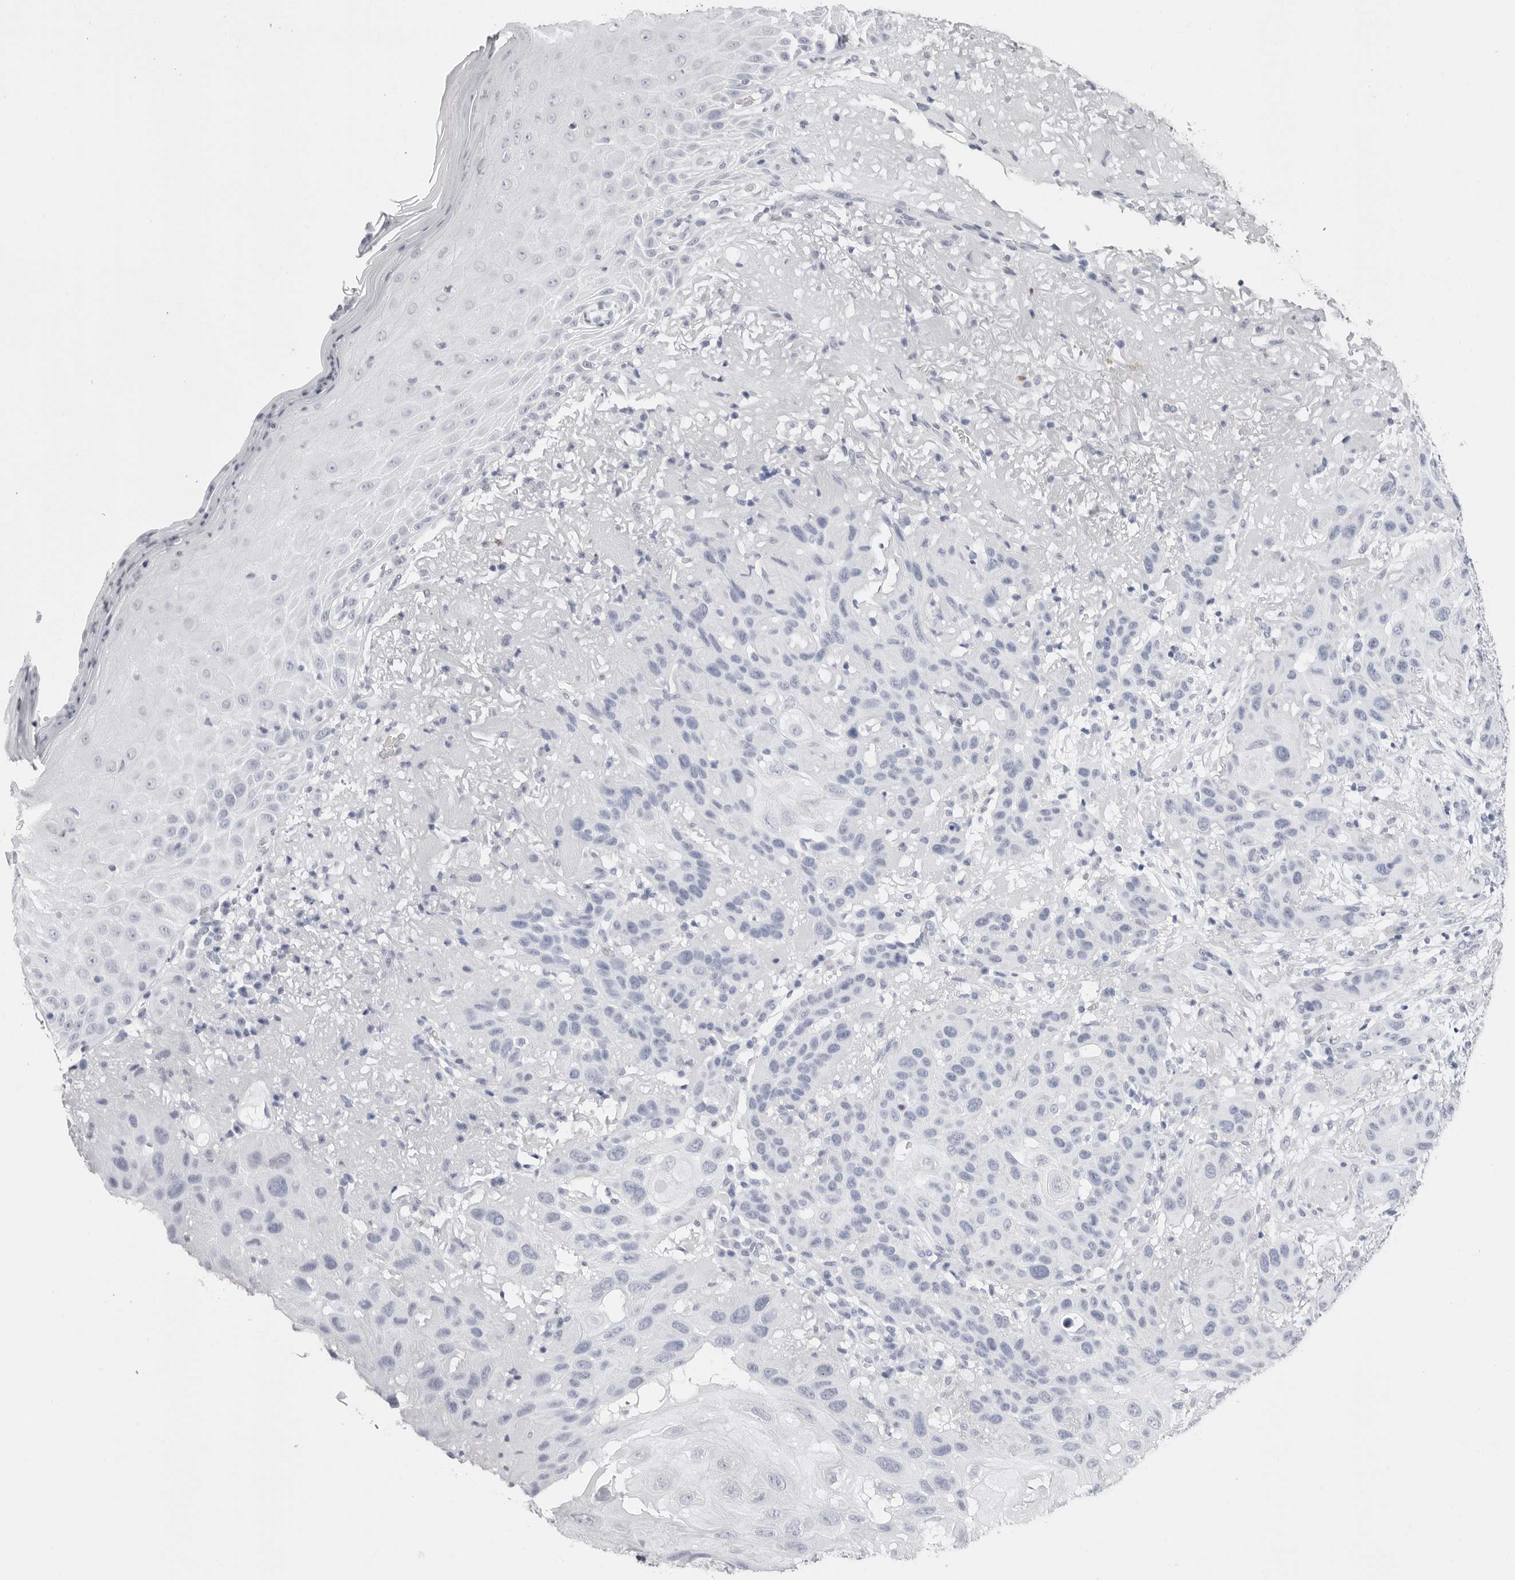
{"staining": {"intensity": "negative", "quantity": "none", "location": "none"}, "tissue": "skin cancer", "cell_type": "Tumor cells", "image_type": "cancer", "snomed": [{"axis": "morphology", "description": "Normal tissue, NOS"}, {"axis": "morphology", "description": "Squamous cell carcinoma, NOS"}, {"axis": "topography", "description": "Skin"}], "caption": "This is an immunohistochemistry photomicrograph of human skin cancer. There is no expression in tumor cells.", "gene": "TSSK1B", "patient": {"sex": "female", "age": 96}}